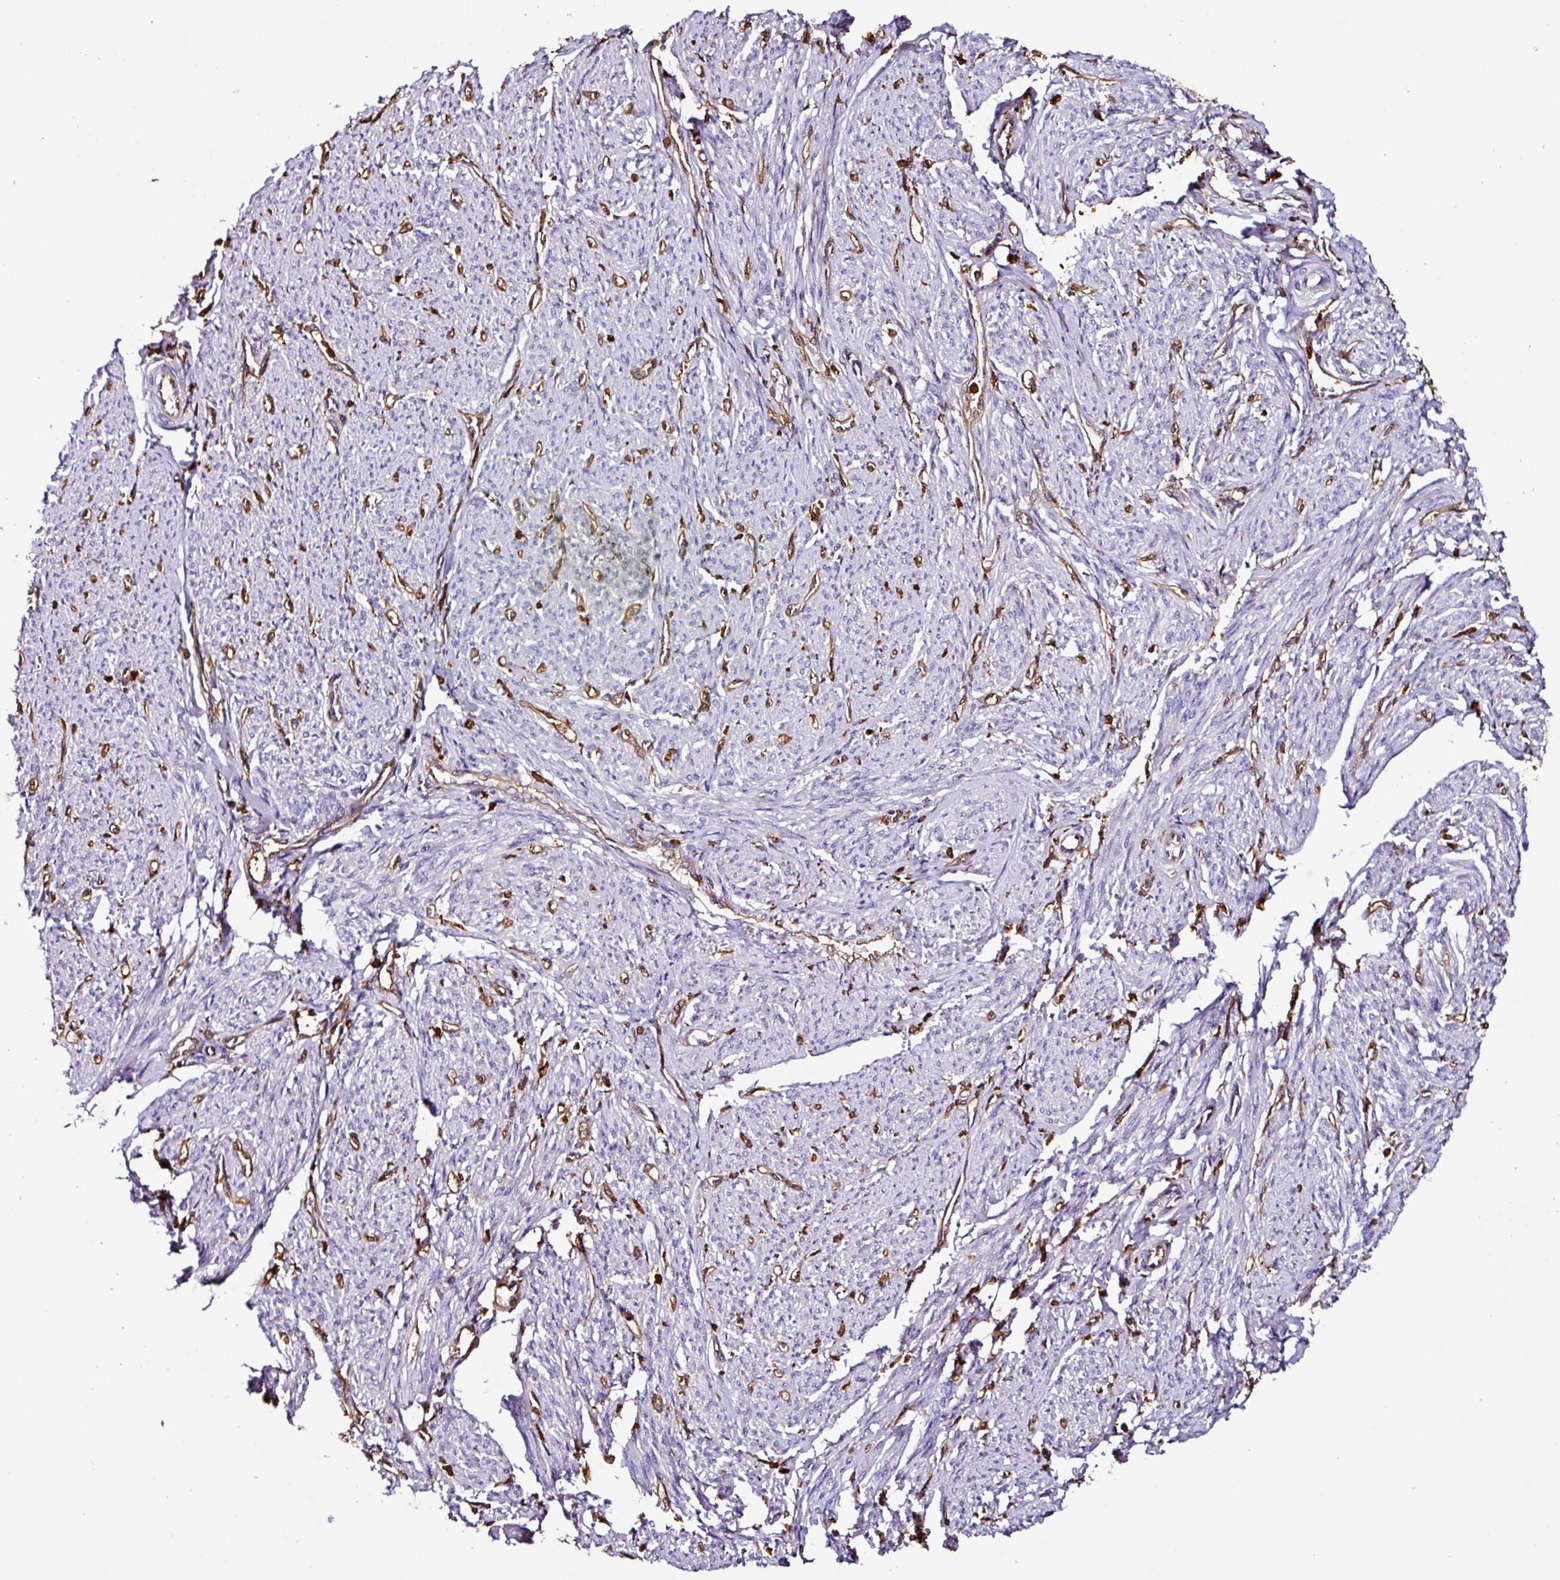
{"staining": {"intensity": "negative", "quantity": "none", "location": "none"}, "tissue": "smooth muscle", "cell_type": "Smooth muscle cells", "image_type": "normal", "snomed": [{"axis": "morphology", "description": "Normal tissue, NOS"}, {"axis": "topography", "description": "Smooth muscle"}], "caption": "Immunohistochemistry (IHC) micrograph of unremarkable smooth muscle stained for a protein (brown), which reveals no positivity in smooth muscle cells. (Brightfield microscopy of DAB (3,3'-diaminobenzidine) immunohistochemistry at high magnification).", "gene": "ARHGDIB", "patient": {"sex": "female", "age": 65}}